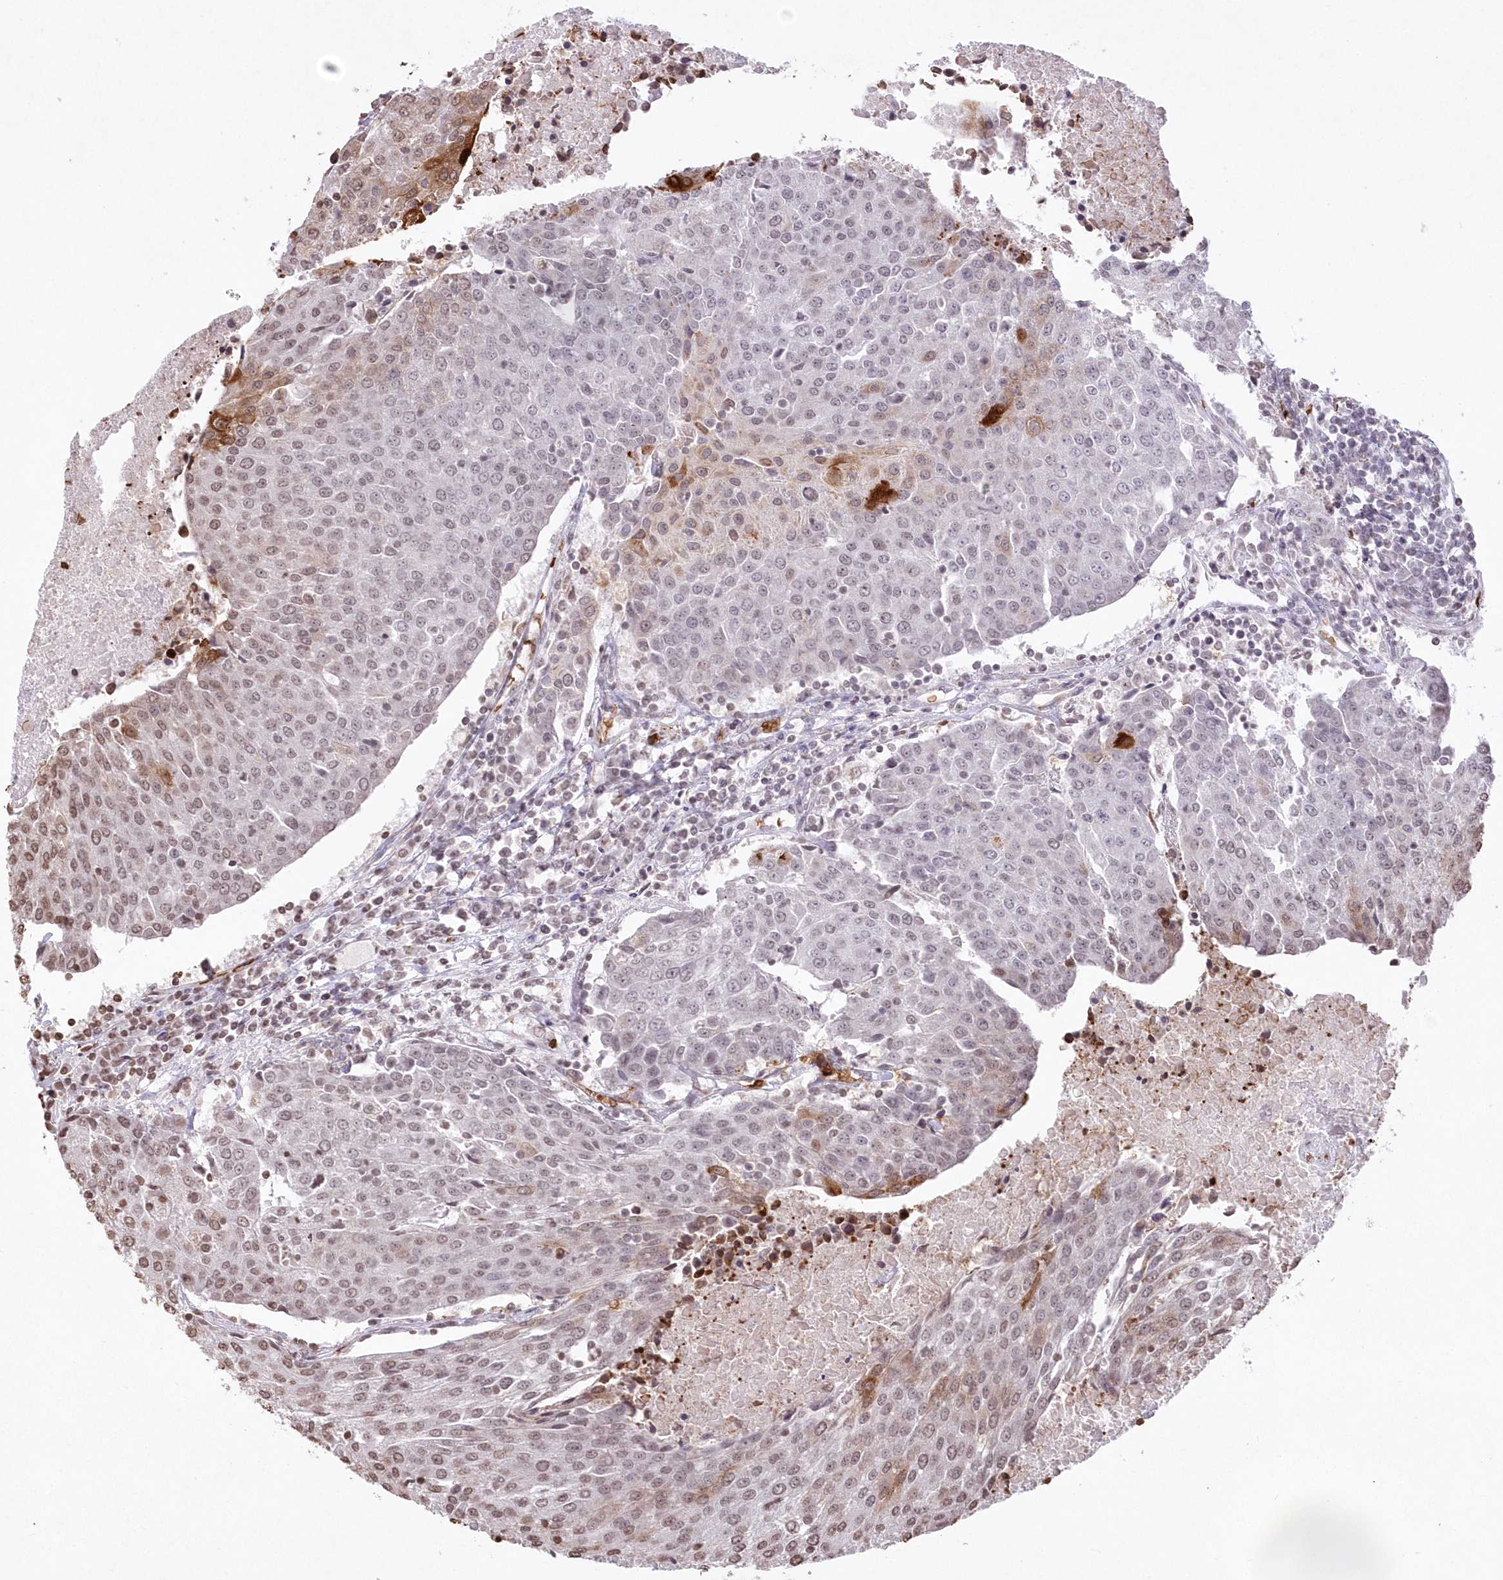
{"staining": {"intensity": "strong", "quantity": "<25%", "location": "cytoplasmic/membranous"}, "tissue": "urothelial cancer", "cell_type": "Tumor cells", "image_type": "cancer", "snomed": [{"axis": "morphology", "description": "Urothelial carcinoma, High grade"}, {"axis": "topography", "description": "Urinary bladder"}], "caption": "Protein expression by immunohistochemistry (IHC) exhibits strong cytoplasmic/membranous expression in about <25% of tumor cells in high-grade urothelial carcinoma.", "gene": "RBM27", "patient": {"sex": "female", "age": 85}}